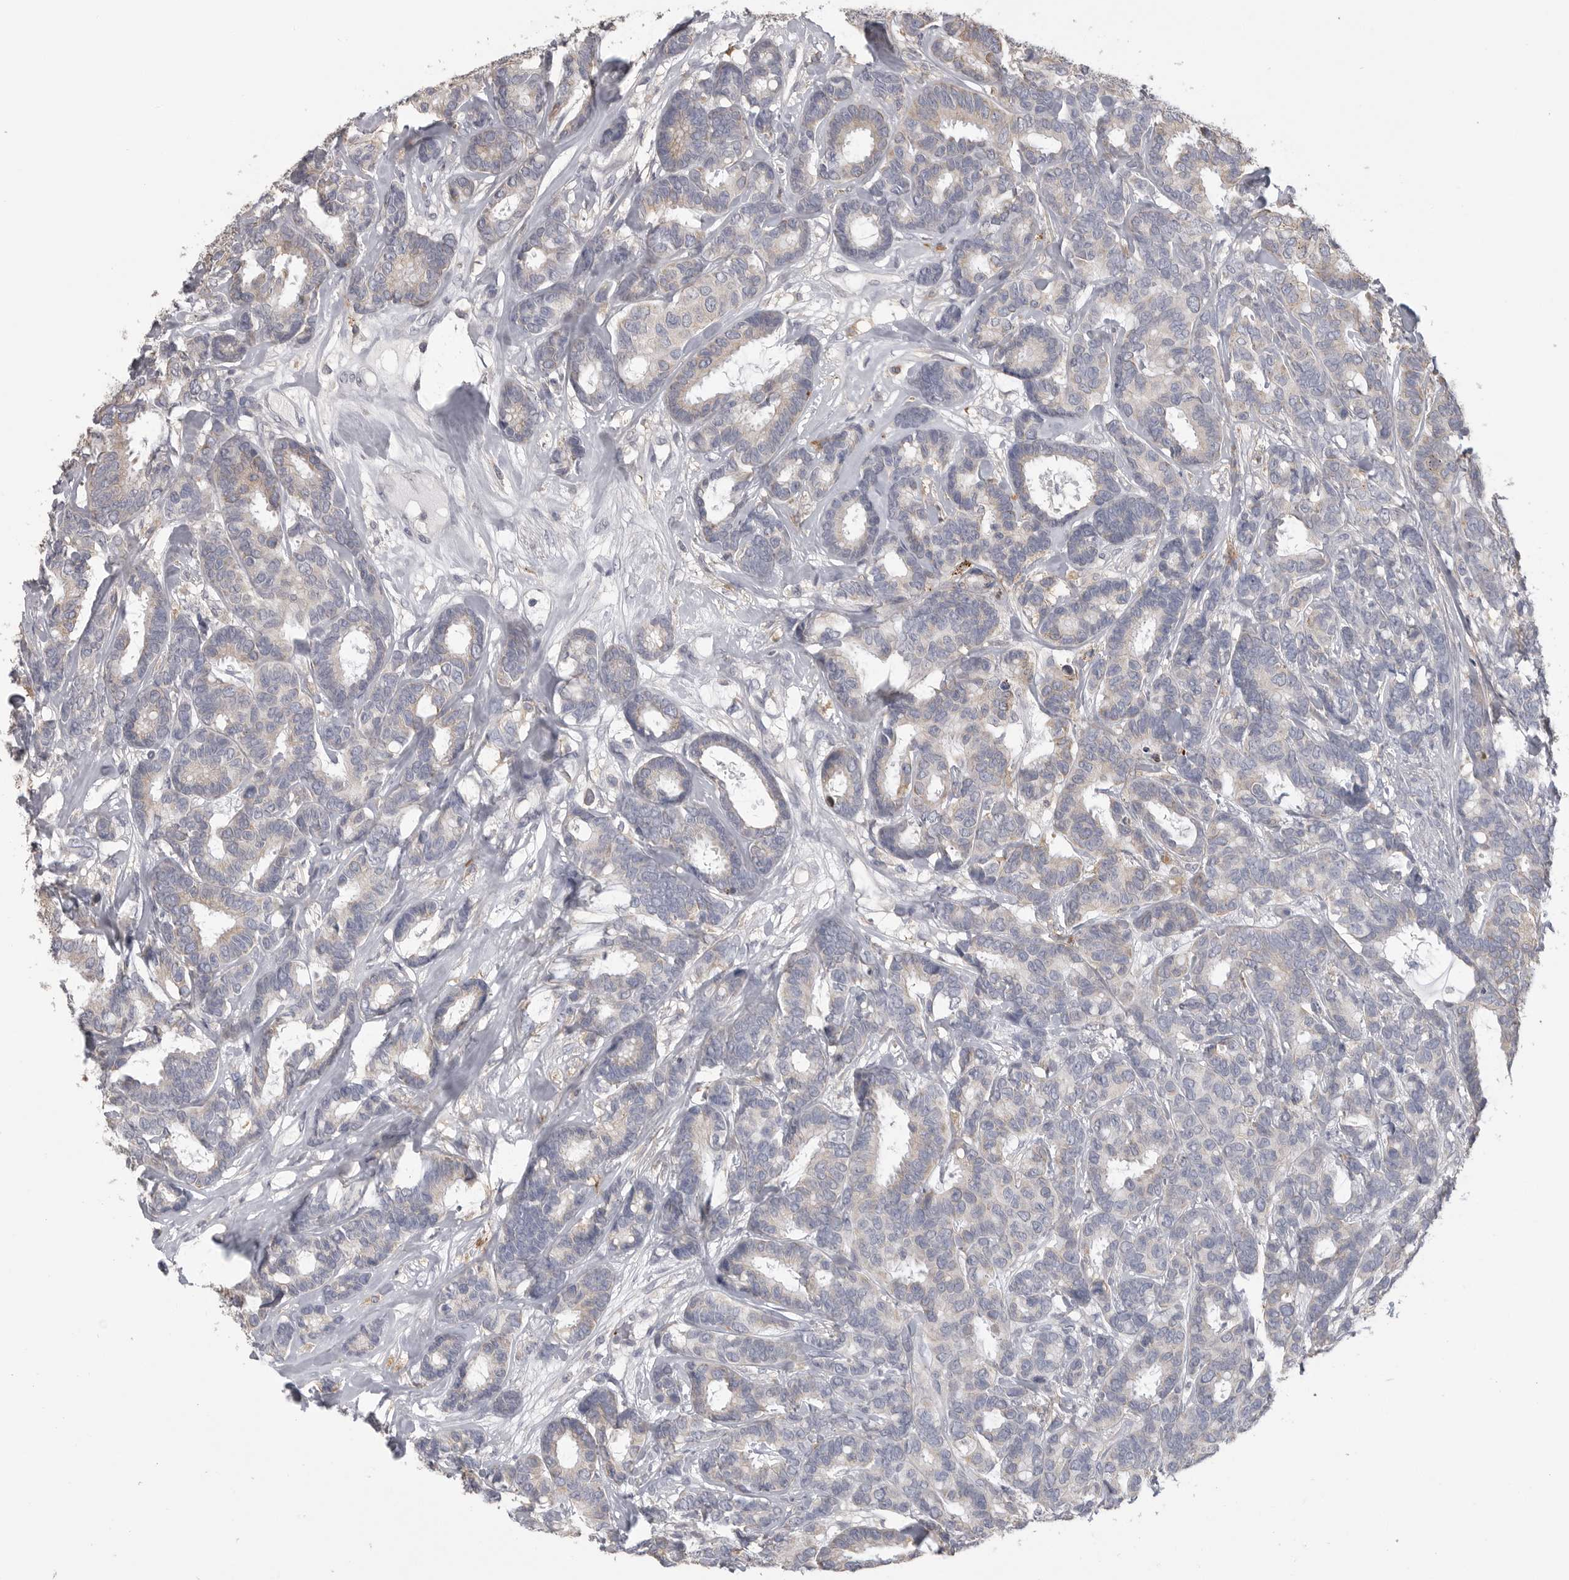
{"staining": {"intensity": "negative", "quantity": "none", "location": "none"}, "tissue": "breast cancer", "cell_type": "Tumor cells", "image_type": "cancer", "snomed": [{"axis": "morphology", "description": "Duct carcinoma"}, {"axis": "topography", "description": "Breast"}], "caption": "Micrograph shows no protein staining in tumor cells of breast intraductal carcinoma tissue.", "gene": "CMTM6", "patient": {"sex": "female", "age": 87}}